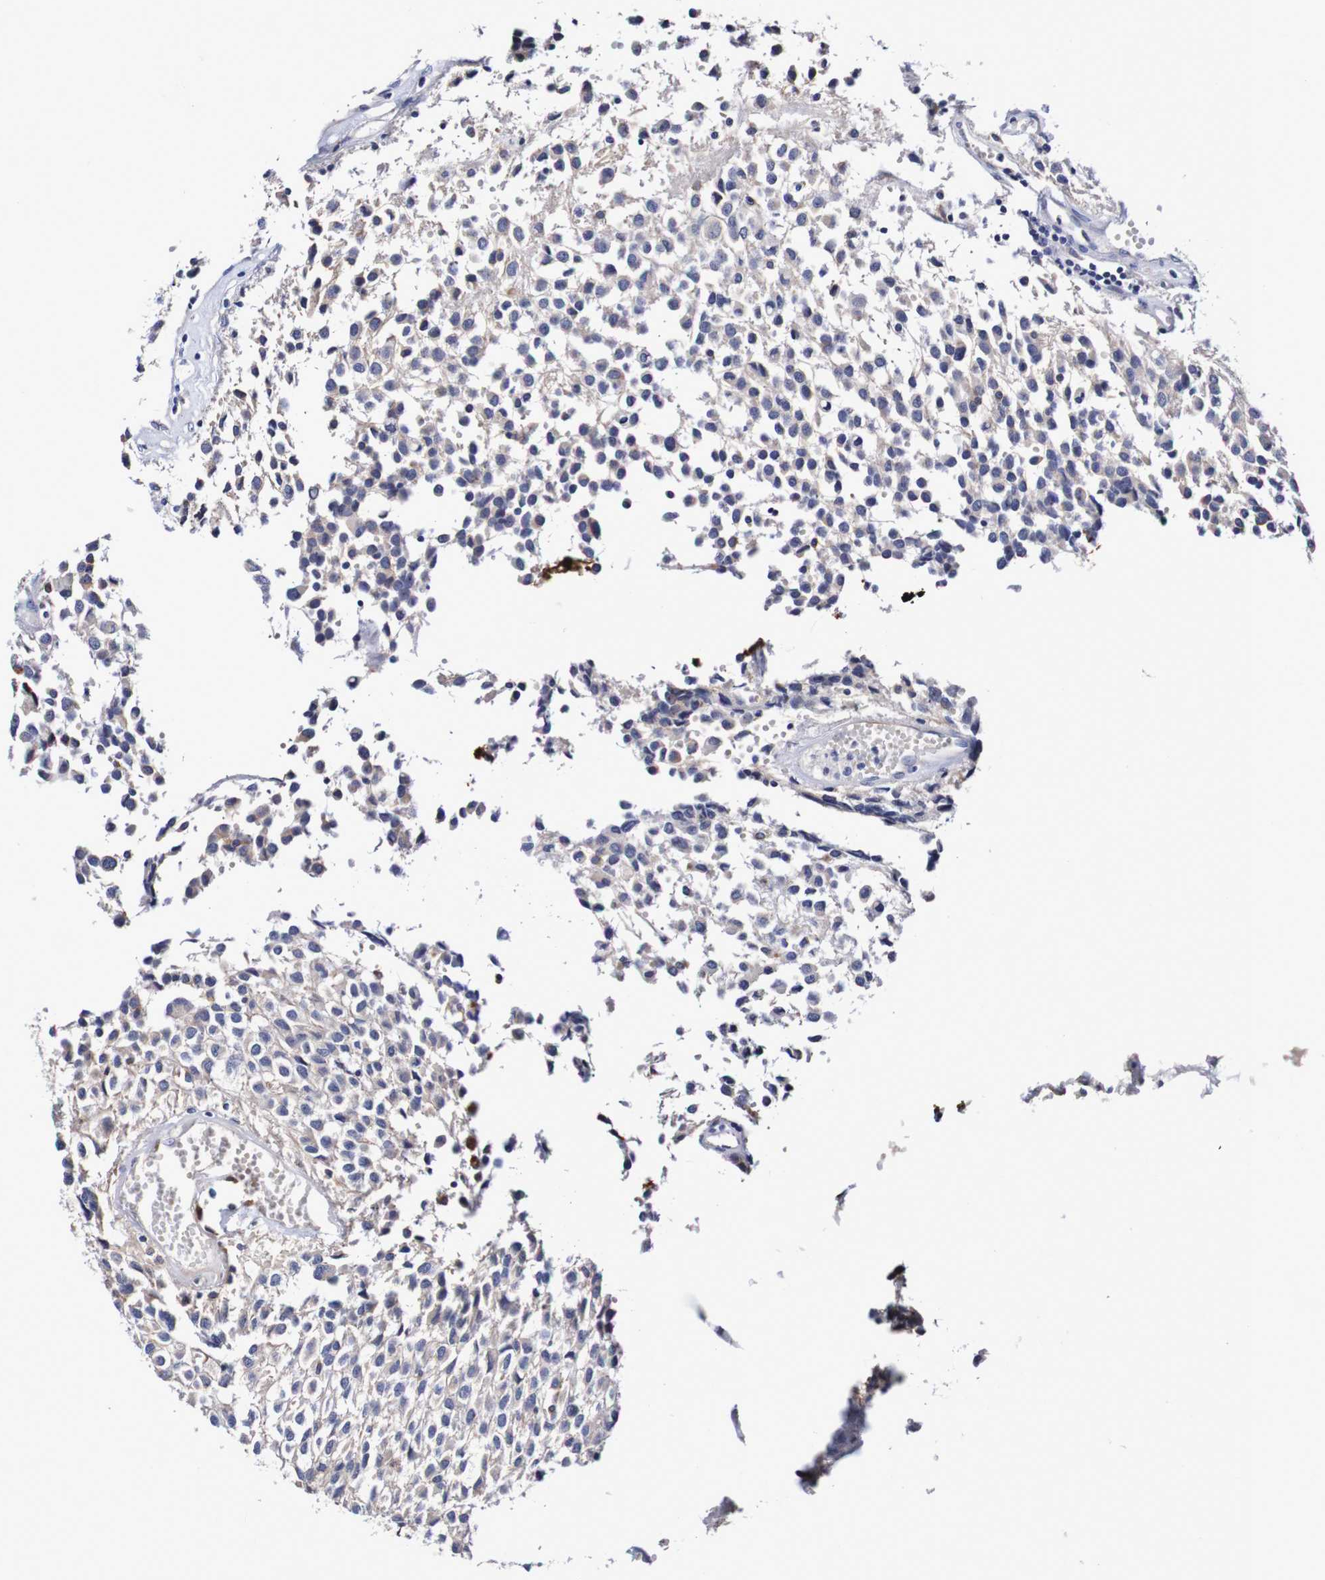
{"staining": {"intensity": "negative", "quantity": "none", "location": "none"}, "tissue": "glioma", "cell_type": "Tumor cells", "image_type": "cancer", "snomed": [{"axis": "morphology", "description": "Glioma, malignant, High grade"}, {"axis": "topography", "description": "Brain"}], "caption": "This photomicrograph is of glioma stained with IHC to label a protein in brown with the nuclei are counter-stained blue. There is no staining in tumor cells.", "gene": "SEZ6", "patient": {"sex": "male", "age": 32}}